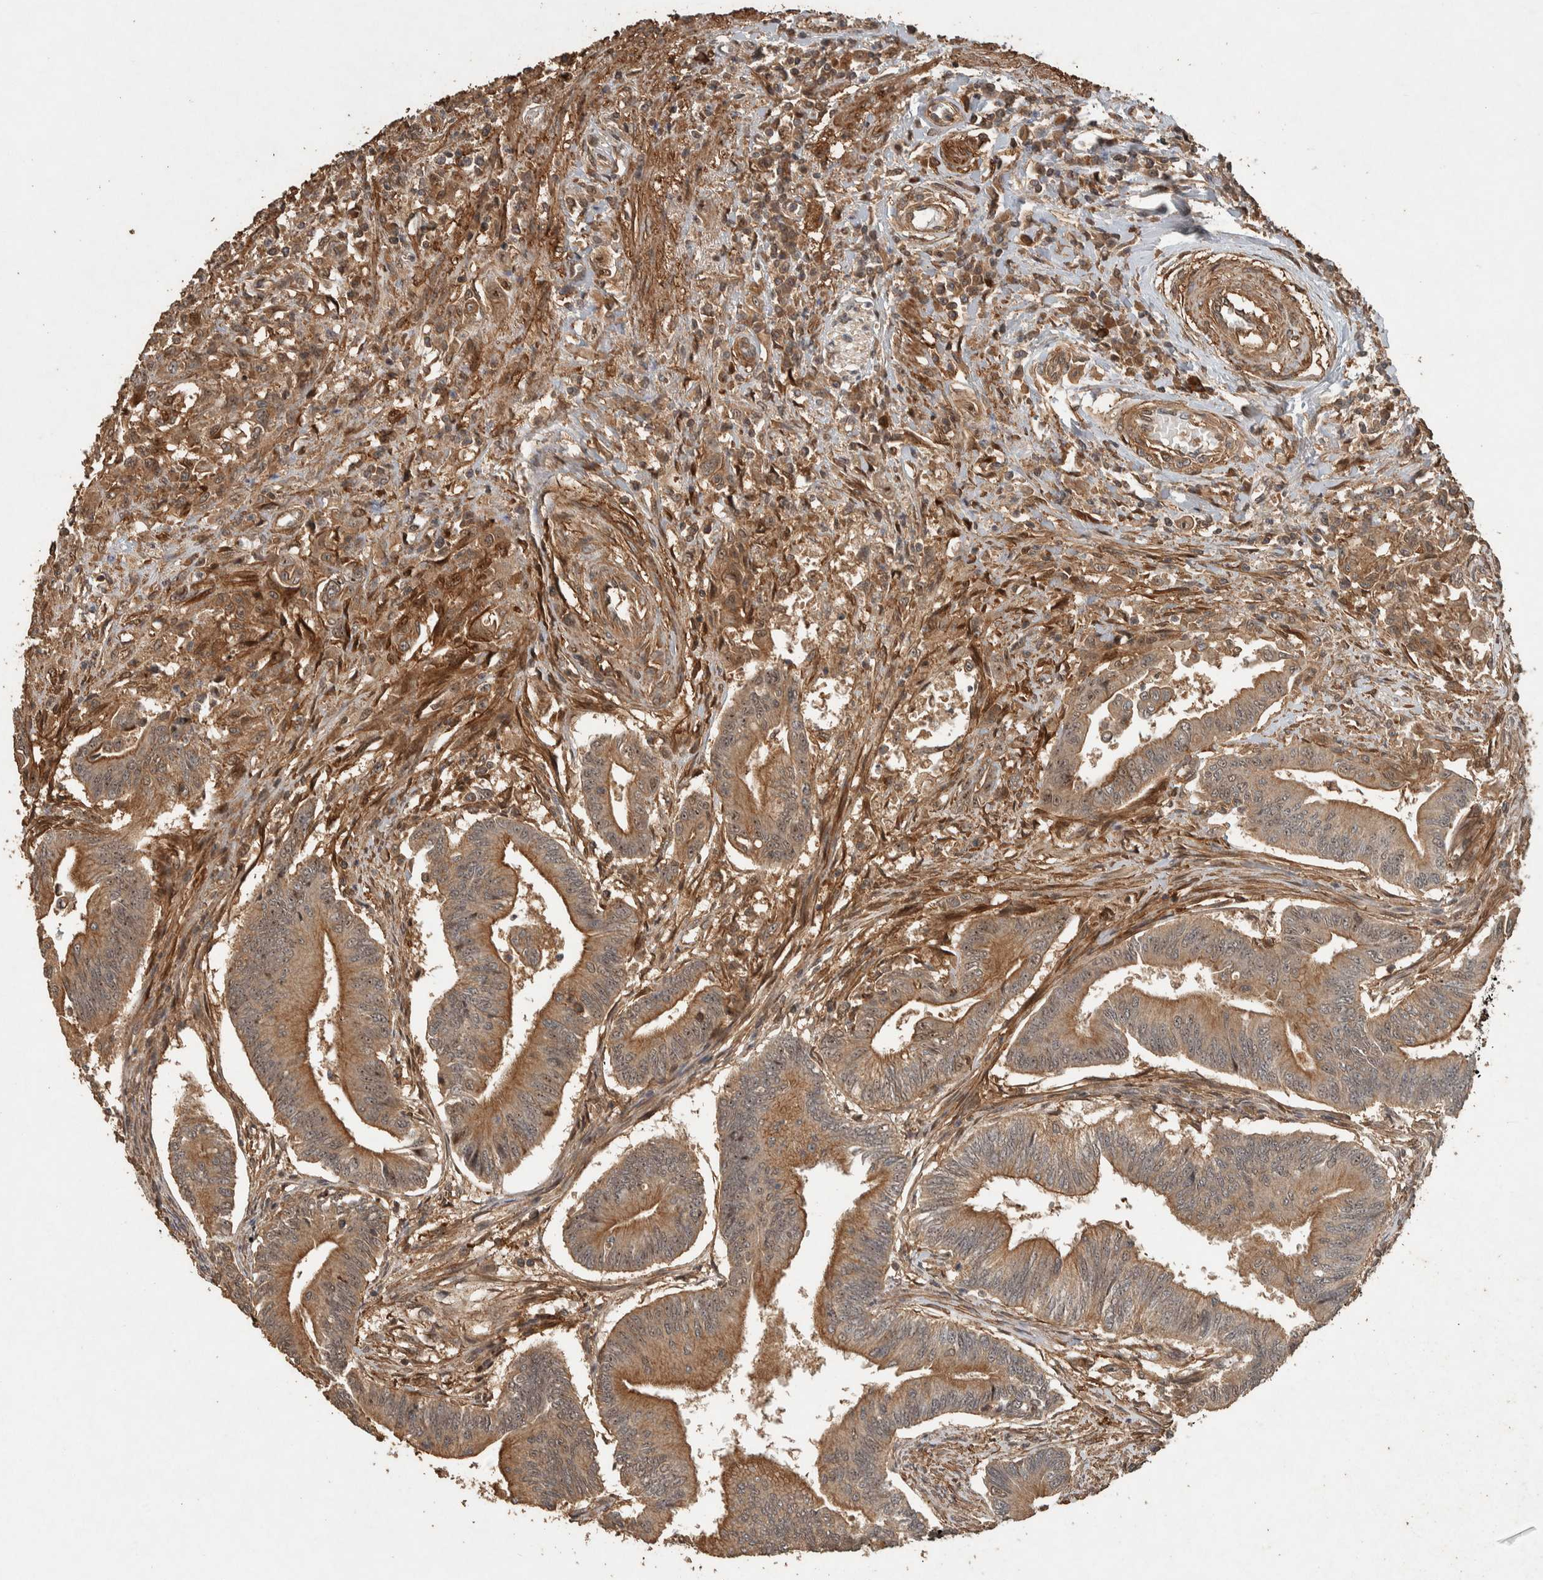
{"staining": {"intensity": "moderate", "quantity": ">75%", "location": "cytoplasmic/membranous,nuclear"}, "tissue": "colorectal cancer", "cell_type": "Tumor cells", "image_type": "cancer", "snomed": [{"axis": "morphology", "description": "Adenoma, NOS"}, {"axis": "morphology", "description": "Adenocarcinoma, NOS"}, {"axis": "topography", "description": "Colon"}], "caption": "This photomicrograph exhibits immunohistochemistry (IHC) staining of adenocarcinoma (colorectal), with medium moderate cytoplasmic/membranous and nuclear expression in approximately >75% of tumor cells.", "gene": "SPHK1", "patient": {"sex": "male", "age": 79}}